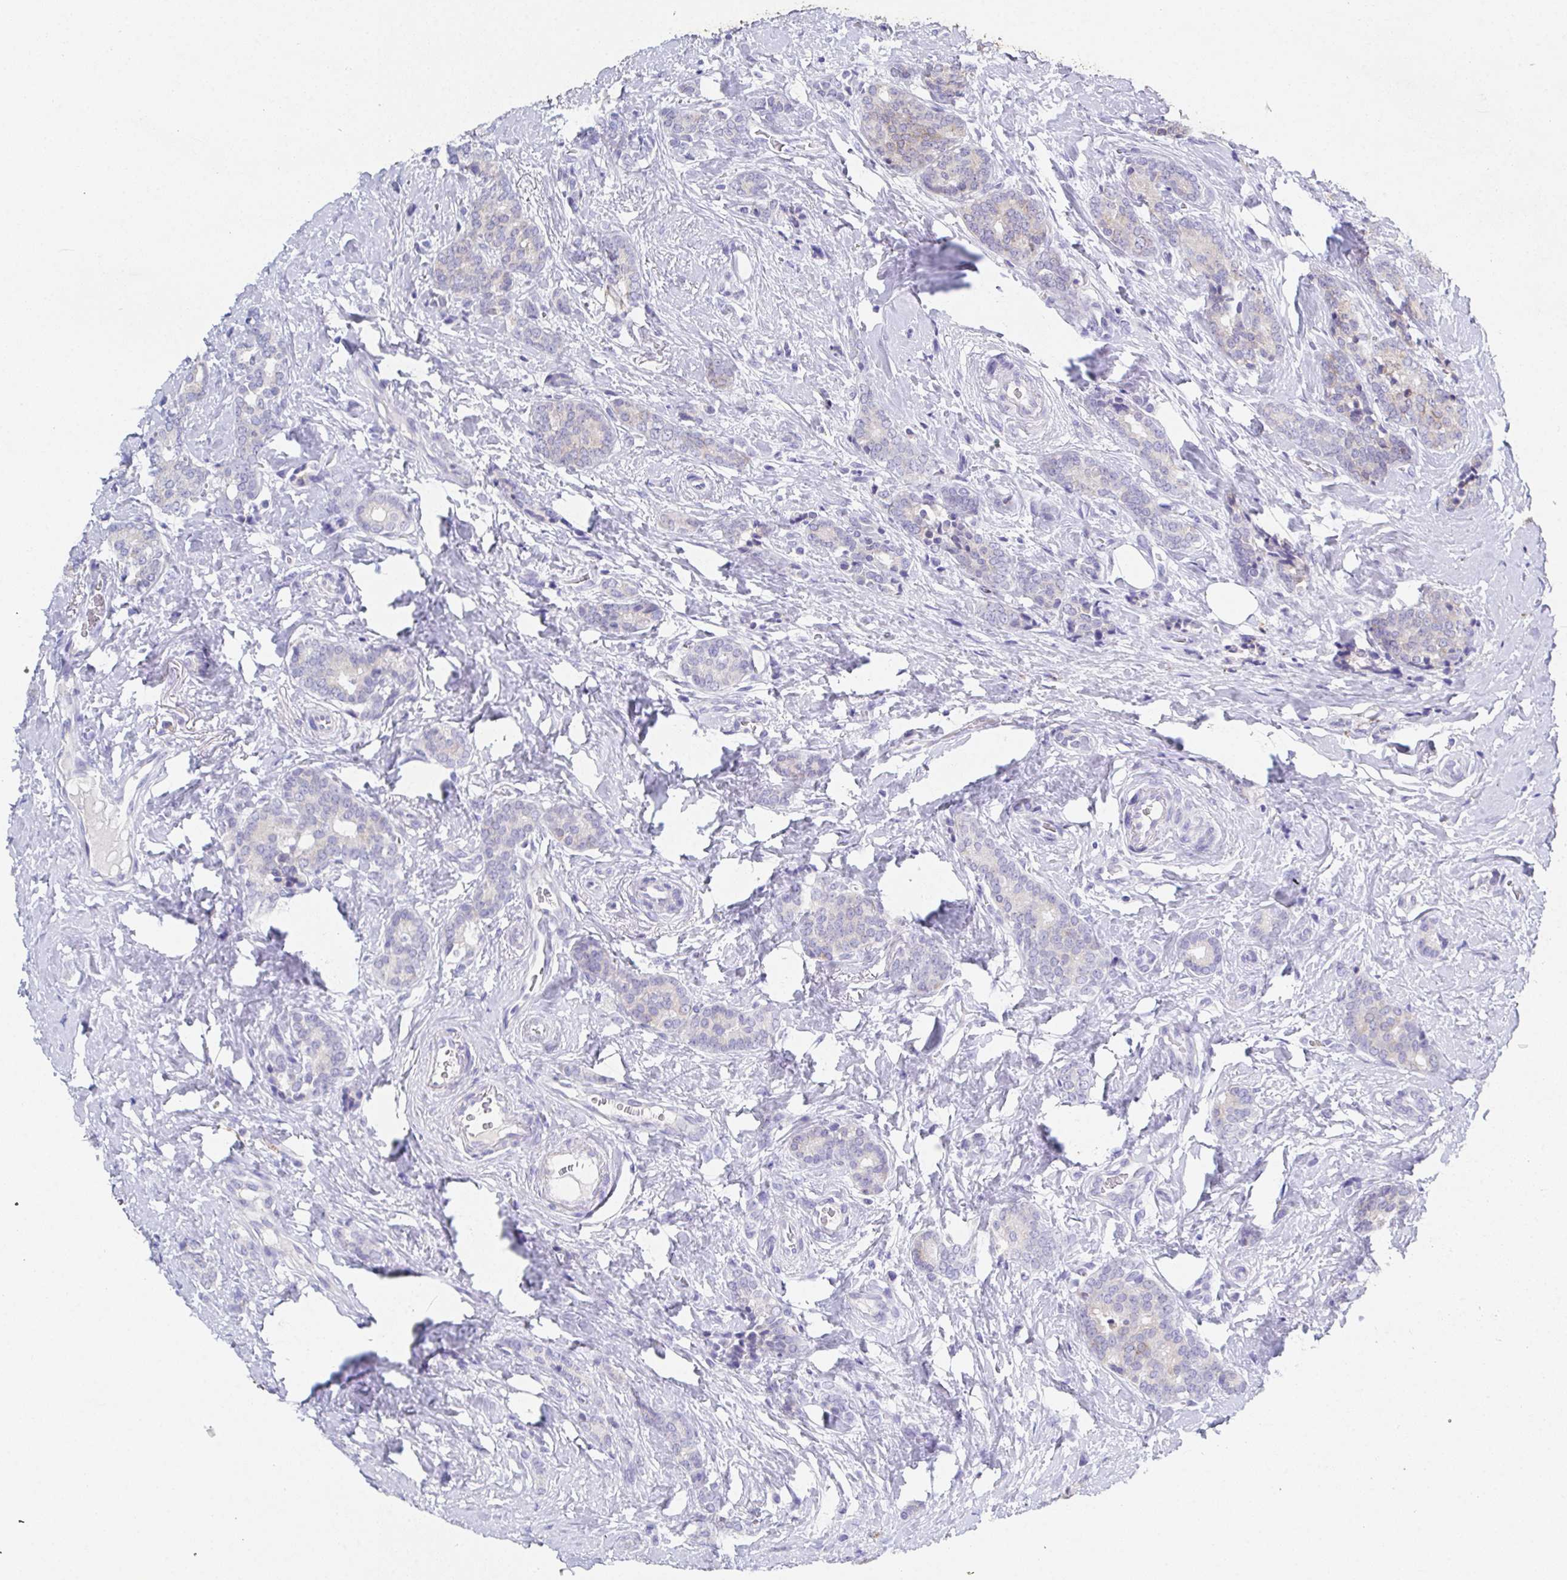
{"staining": {"intensity": "negative", "quantity": "none", "location": "none"}, "tissue": "breast cancer", "cell_type": "Tumor cells", "image_type": "cancer", "snomed": [{"axis": "morphology", "description": "Normal tissue, NOS"}, {"axis": "morphology", "description": "Duct carcinoma"}, {"axis": "topography", "description": "Breast"}], "caption": "Immunohistochemistry (IHC) image of neoplastic tissue: breast invasive ductal carcinoma stained with DAB exhibits no significant protein positivity in tumor cells.", "gene": "SSC4D", "patient": {"sex": "female", "age": 77}}